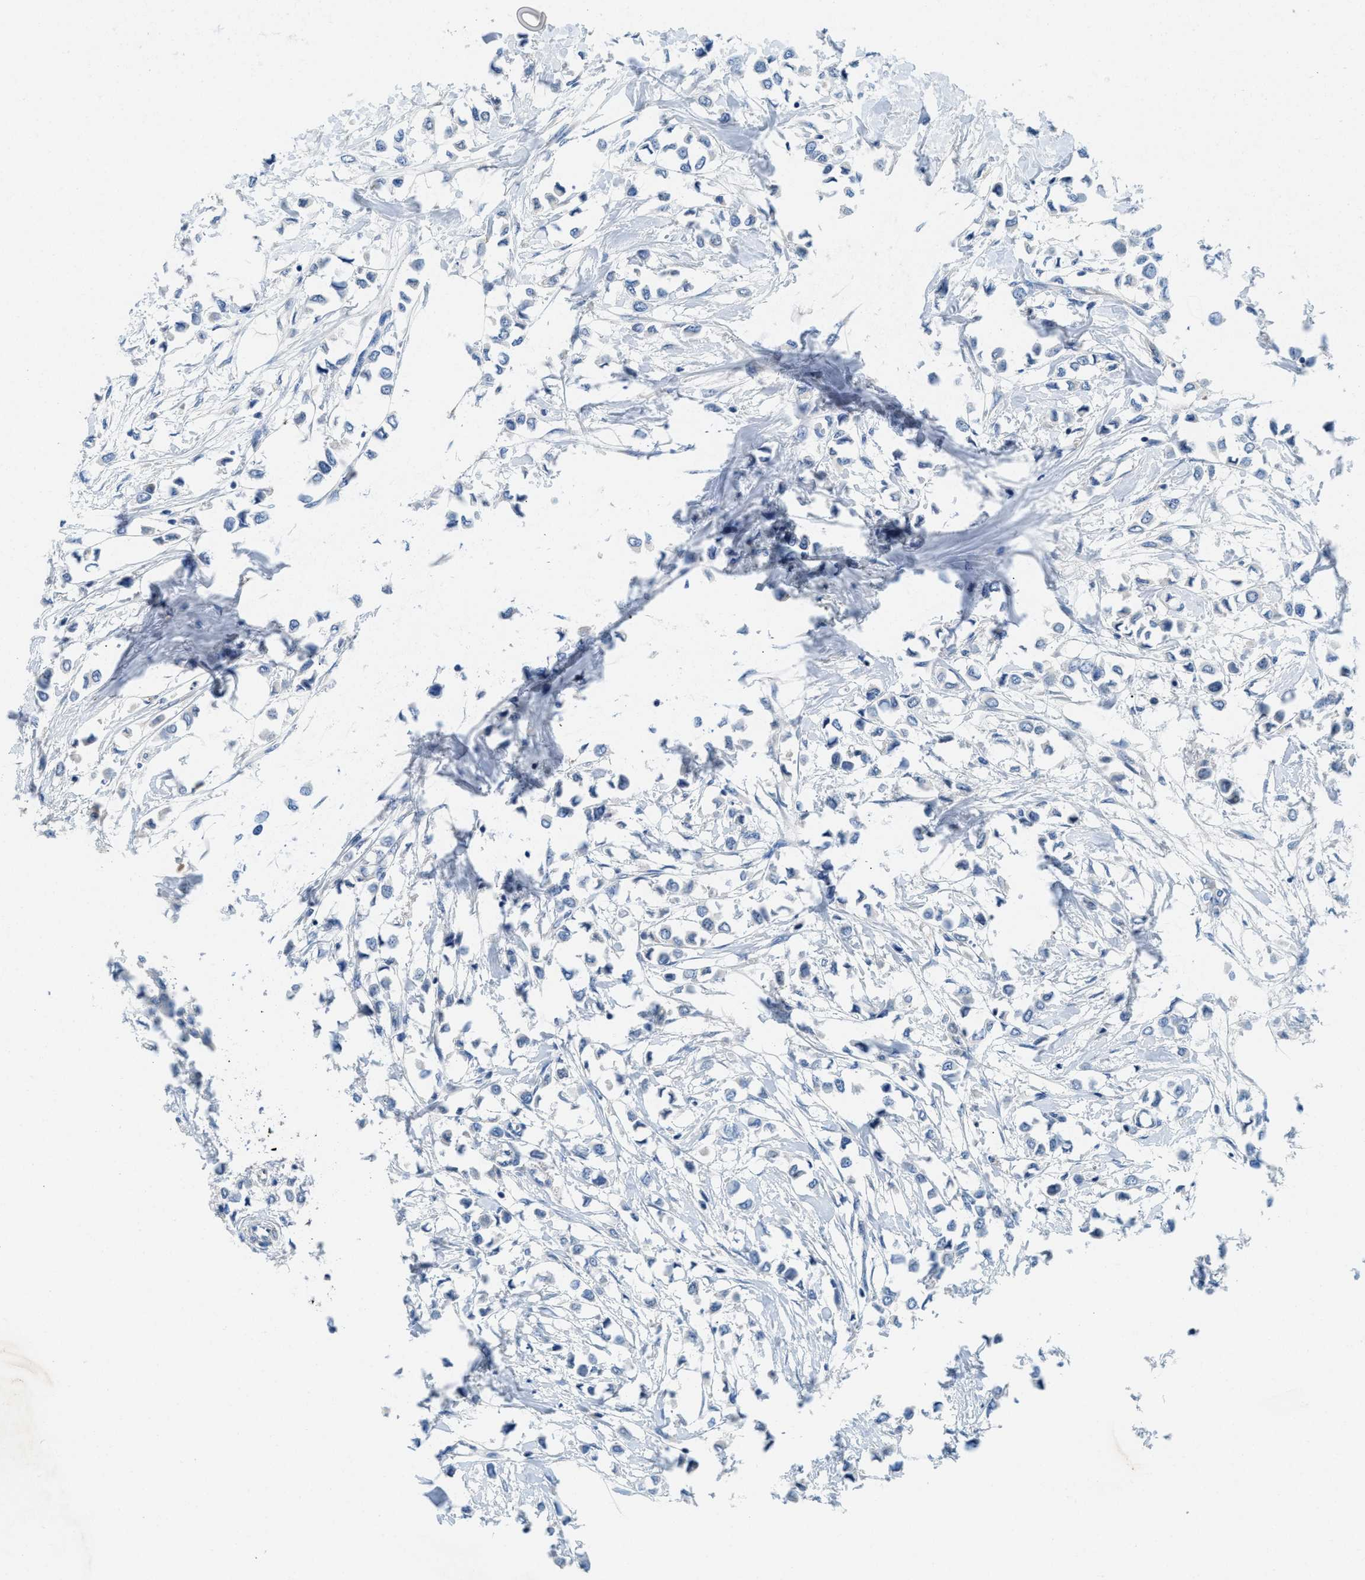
{"staining": {"intensity": "negative", "quantity": "none", "location": "none"}, "tissue": "breast cancer", "cell_type": "Tumor cells", "image_type": "cancer", "snomed": [{"axis": "morphology", "description": "Lobular carcinoma"}, {"axis": "topography", "description": "Breast"}], "caption": "Histopathology image shows no significant protein positivity in tumor cells of breast cancer (lobular carcinoma).", "gene": "TSPAN3", "patient": {"sex": "female", "age": 51}}